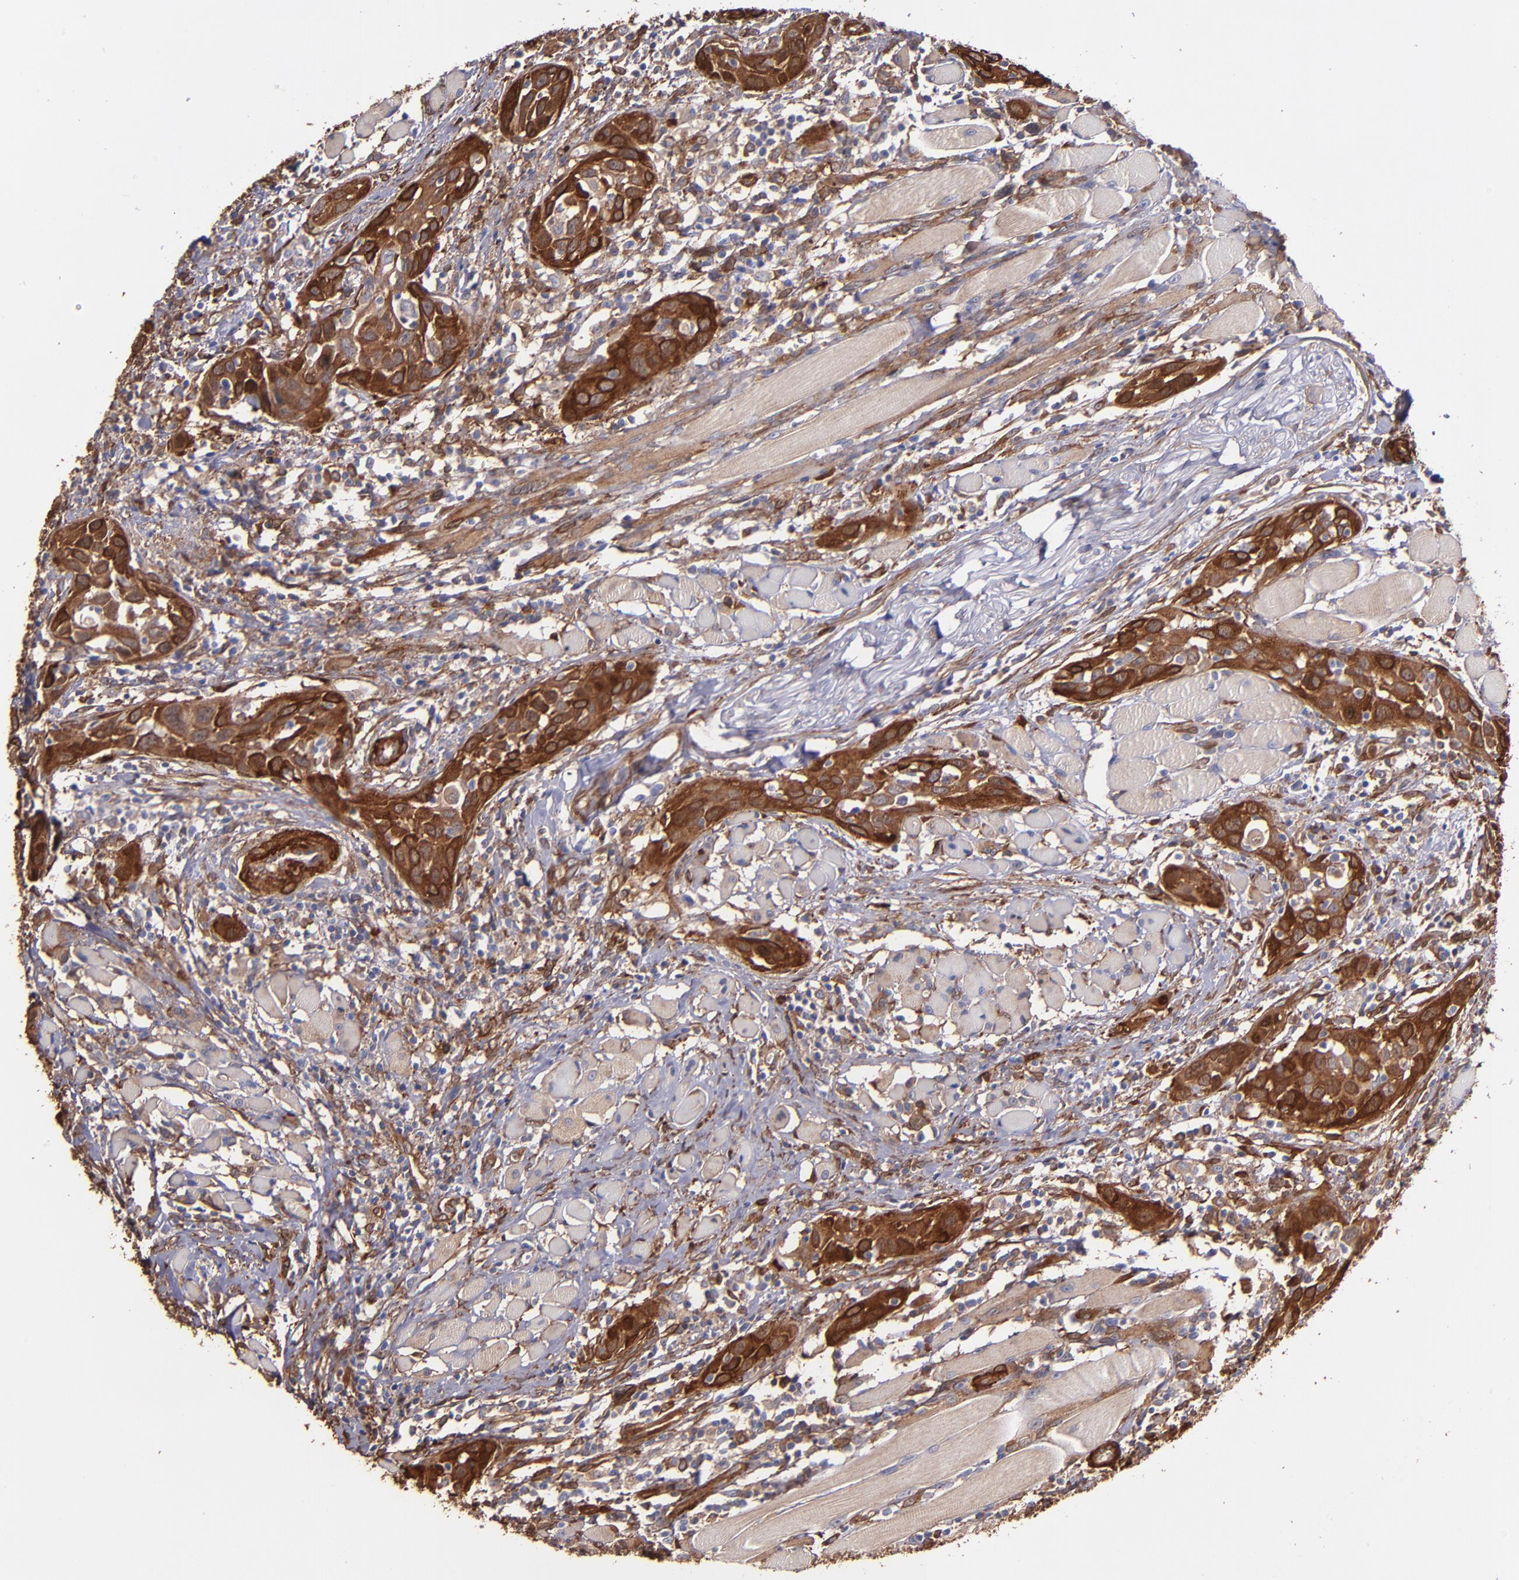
{"staining": {"intensity": "strong", "quantity": ">75%", "location": "cytoplasmic/membranous"}, "tissue": "head and neck cancer", "cell_type": "Tumor cells", "image_type": "cancer", "snomed": [{"axis": "morphology", "description": "Squamous cell carcinoma, NOS"}, {"axis": "topography", "description": "Oral tissue"}, {"axis": "topography", "description": "Head-Neck"}], "caption": "Tumor cells exhibit strong cytoplasmic/membranous expression in approximately >75% of cells in squamous cell carcinoma (head and neck). Nuclei are stained in blue.", "gene": "VCL", "patient": {"sex": "female", "age": 50}}